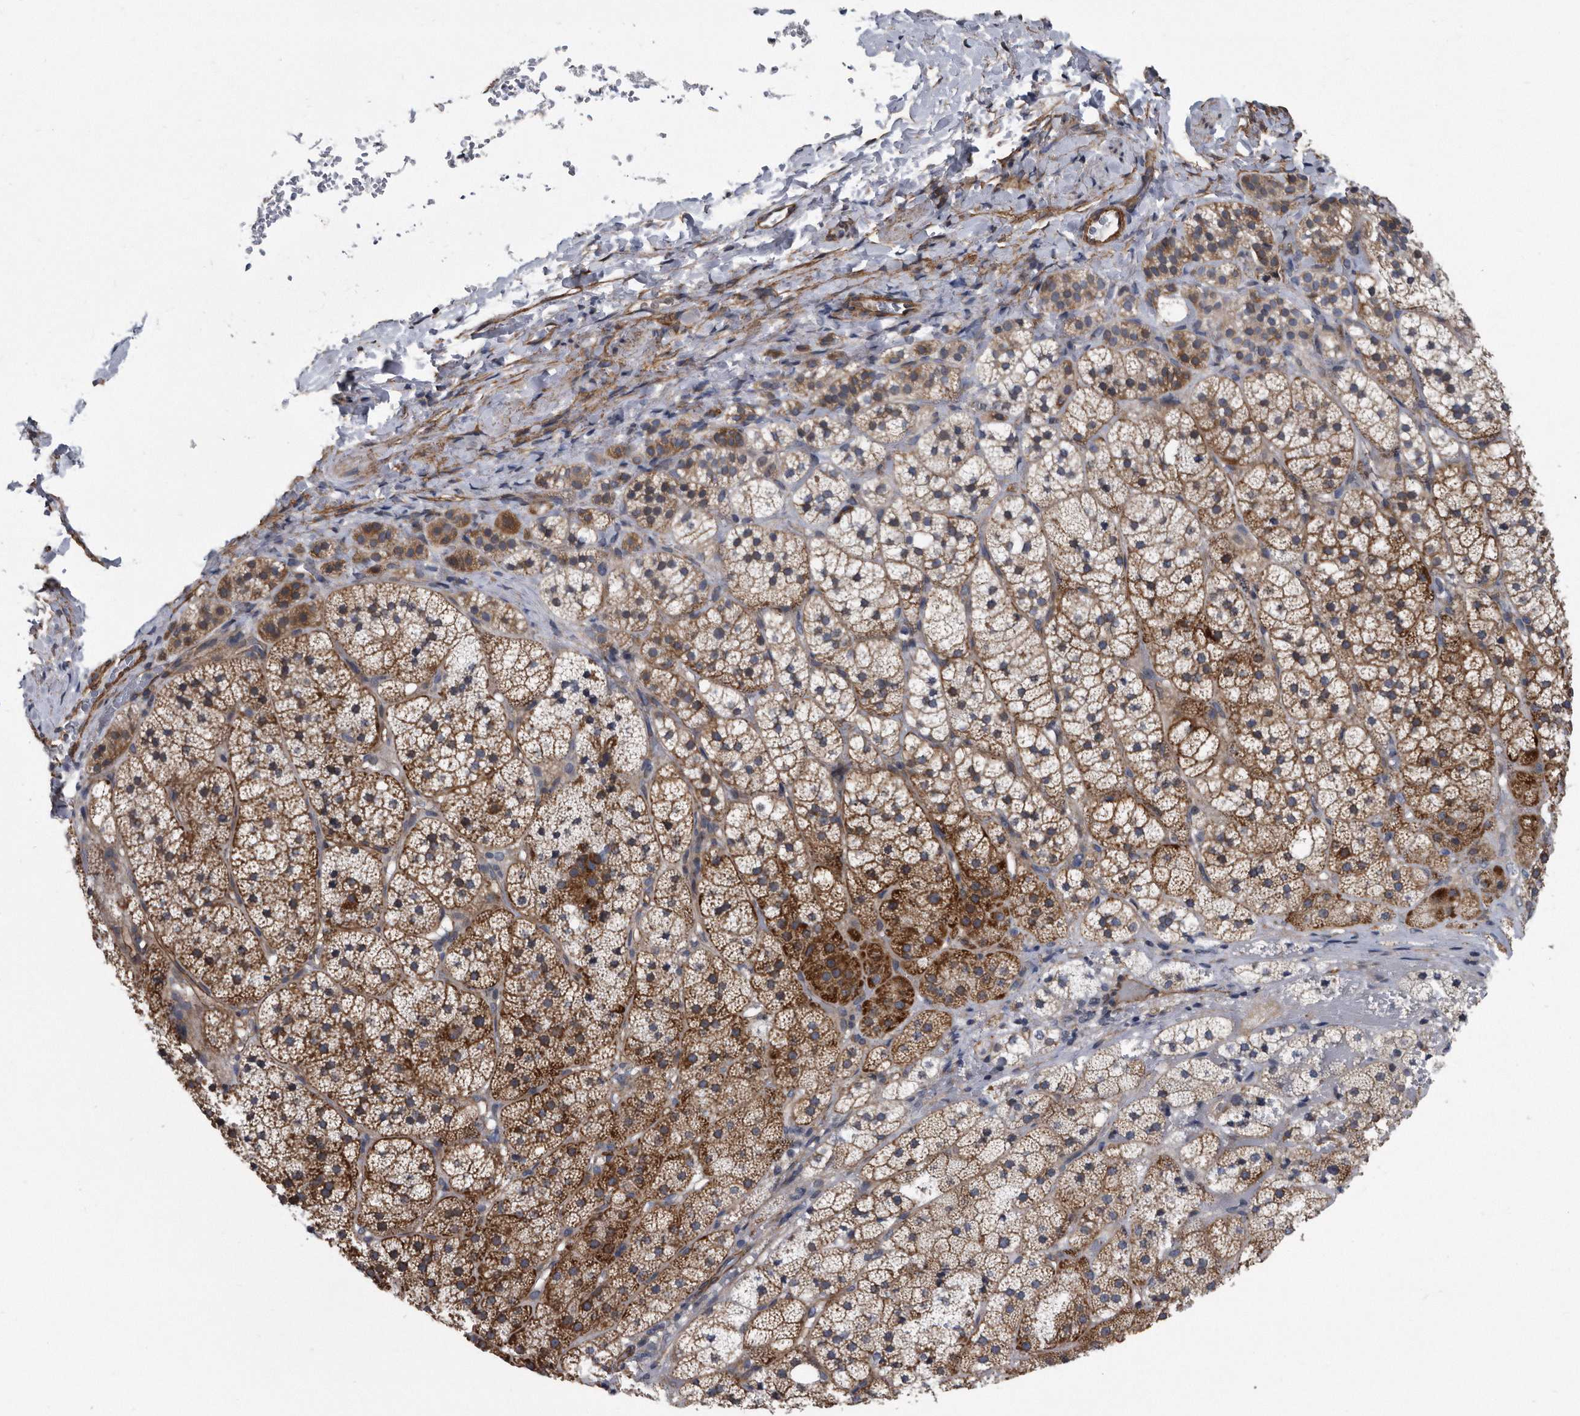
{"staining": {"intensity": "strong", "quantity": "<25%", "location": "cytoplasmic/membranous"}, "tissue": "adrenal gland", "cell_type": "Glandular cells", "image_type": "normal", "snomed": [{"axis": "morphology", "description": "Normal tissue, NOS"}, {"axis": "topography", "description": "Adrenal gland"}], "caption": "Protein expression analysis of unremarkable adrenal gland exhibits strong cytoplasmic/membranous expression in about <25% of glandular cells. The staining was performed using DAB (3,3'-diaminobenzidine) to visualize the protein expression in brown, while the nuclei were stained in blue with hematoxylin (Magnification: 20x).", "gene": "ARMCX1", "patient": {"sex": "female", "age": 44}}